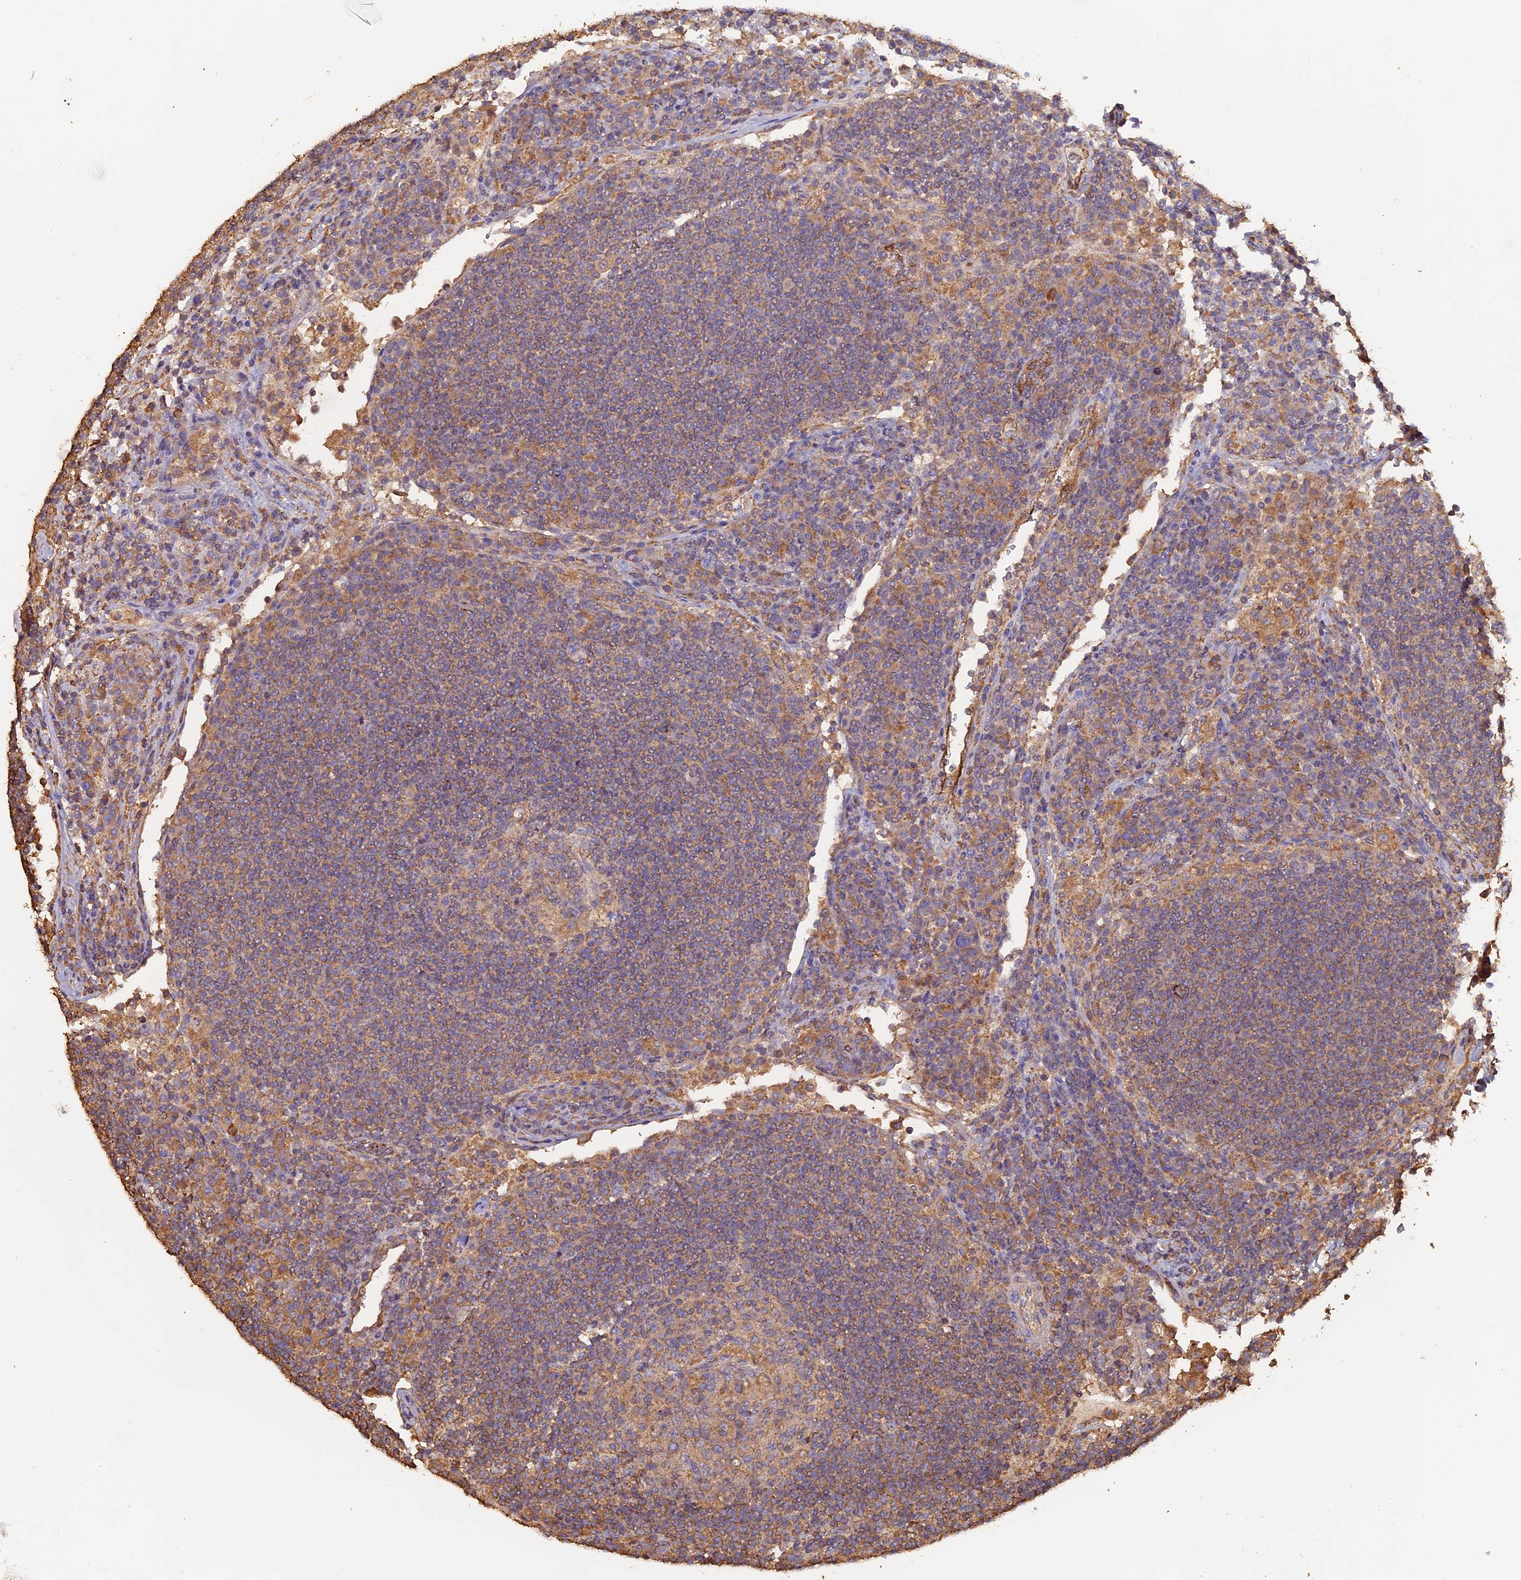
{"staining": {"intensity": "negative", "quantity": "none", "location": "none"}, "tissue": "lymph node", "cell_type": "Germinal center cells", "image_type": "normal", "snomed": [{"axis": "morphology", "description": "Normal tissue, NOS"}, {"axis": "topography", "description": "Lymph node"}], "caption": "An image of human lymph node is negative for staining in germinal center cells. The staining was performed using DAB to visualize the protein expression in brown, while the nuclei were stained in blue with hematoxylin (Magnification: 20x).", "gene": "PIGQ", "patient": {"sex": "female", "age": 53}}